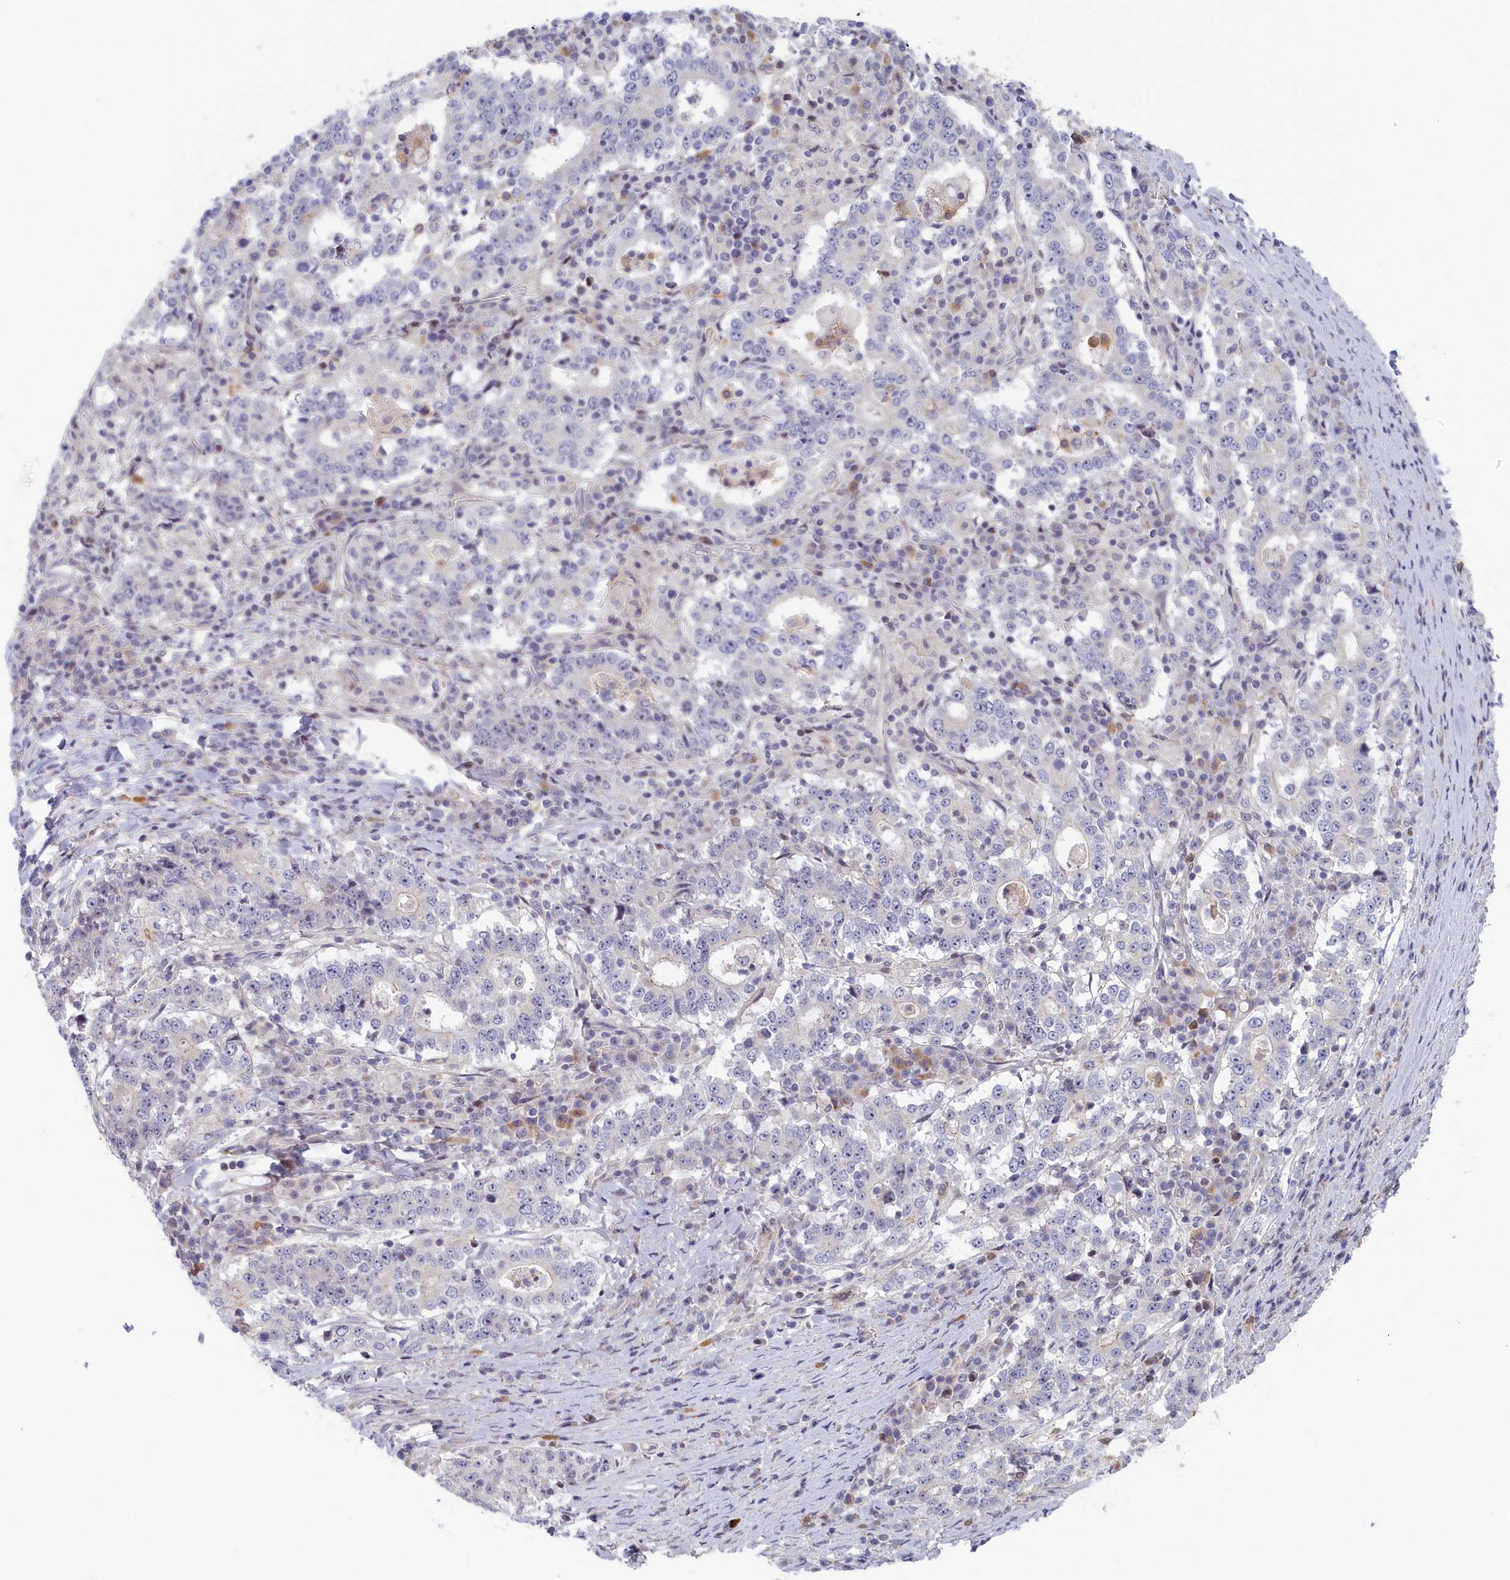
{"staining": {"intensity": "negative", "quantity": "none", "location": "none"}, "tissue": "stomach cancer", "cell_type": "Tumor cells", "image_type": "cancer", "snomed": [{"axis": "morphology", "description": "Adenocarcinoma, NOS"}, {"axis": "topography", "description": "Stomach"}], "caption": "The histopathology image displays no significant staining in tumor cells of adenocarcinoma (stomach).", "gene": "INTS4", "patient": {"sex": "male", "age": 59}}